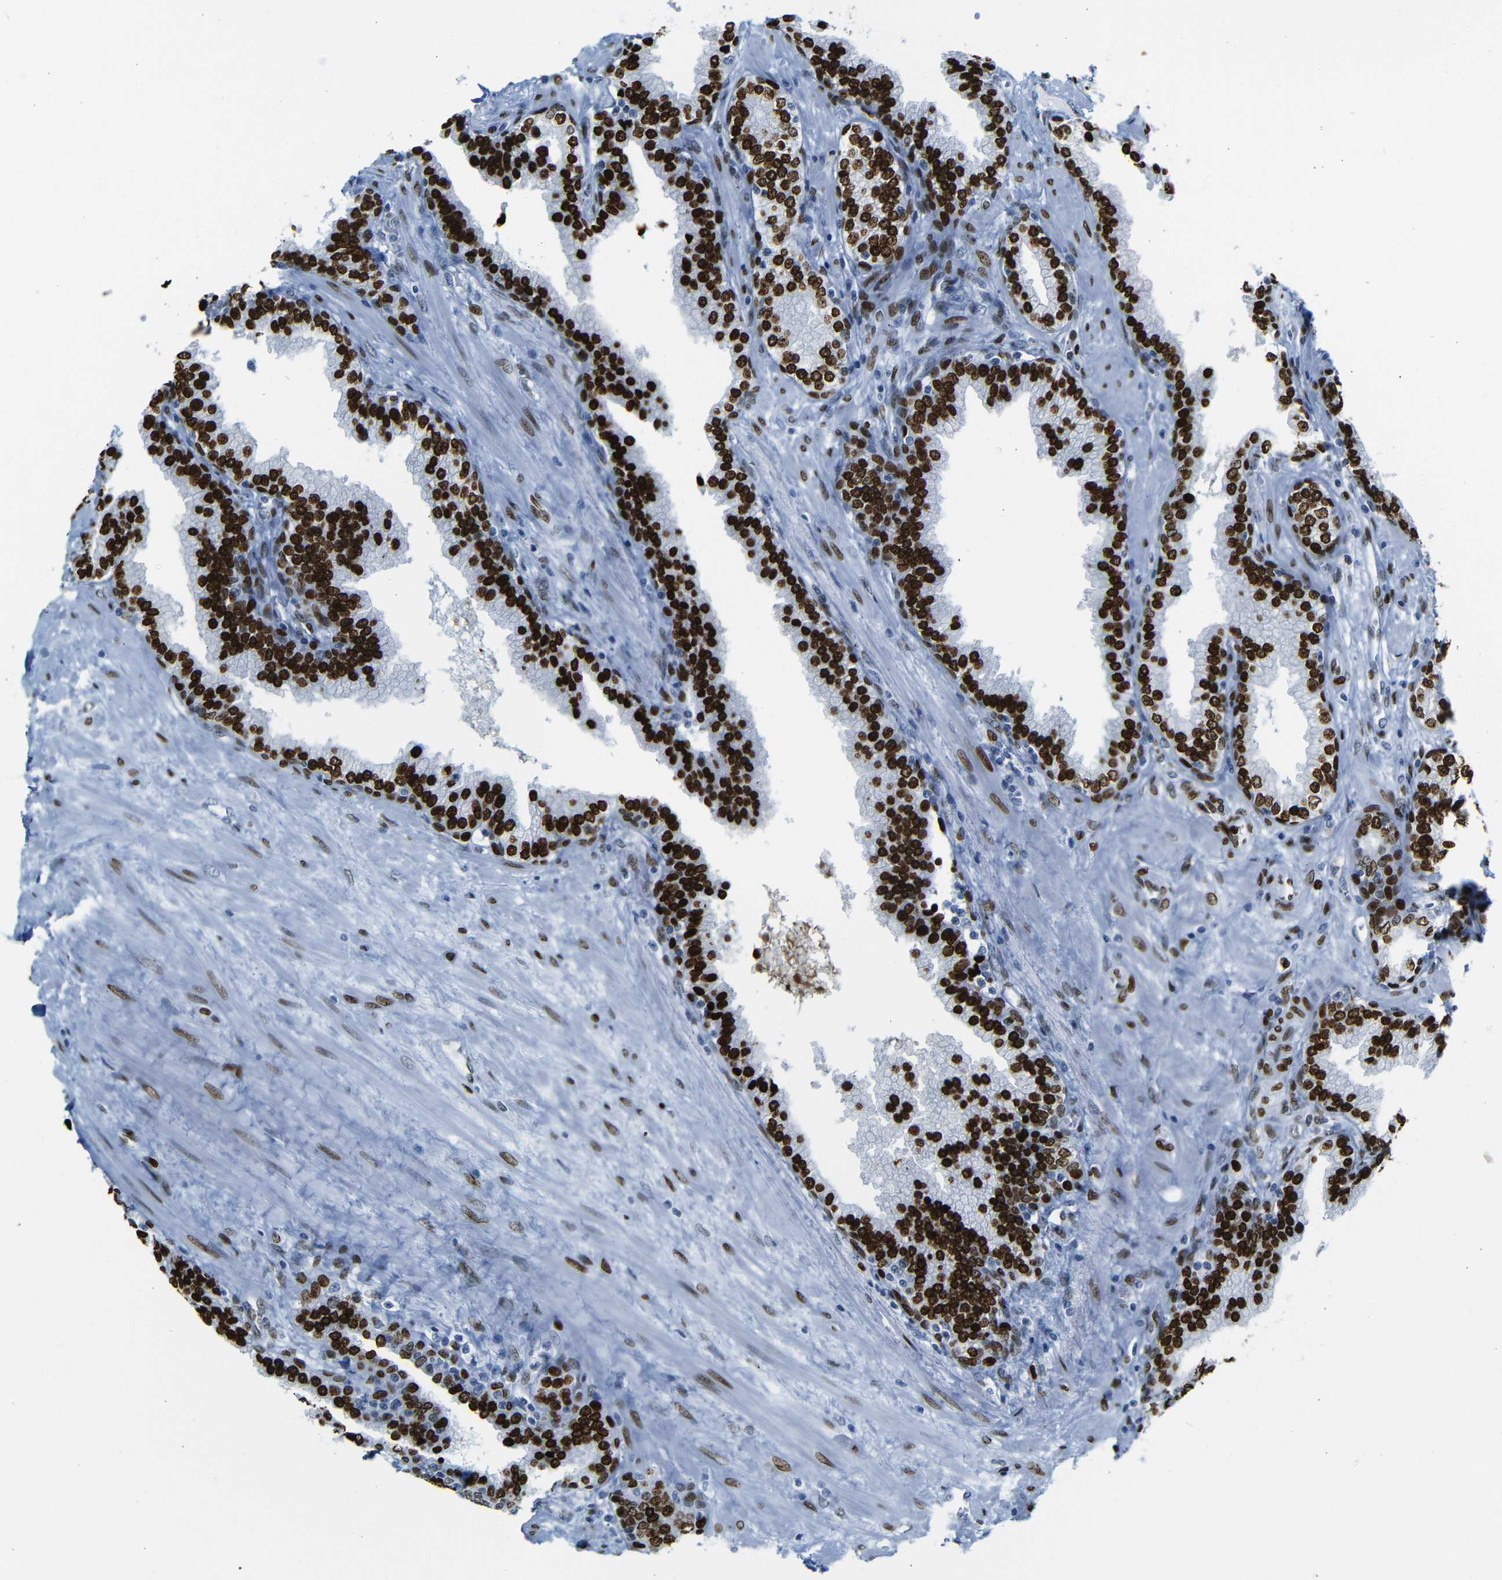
{"staining": {"intensity": "strong", "quantity": ">75%", "location": "nuclear"}, "tissue": "prostate", "cell_type": "Glandular cells", "image_type": "normal", "snomed": [{"axis": "morphology", "description": "Normal tissue, NOS"}, {"axis": "topography", "description": "Prostate"}], "caption": "IHC (DAB (3,3'-diaminobenzidine)) staining of benign human prostate reveals strong nuclear protein expression in about >75% of glandular cells. (DAB IHC with brightfield microscopy, high magnification).", "gene": "NPIPB15", "patient": {"sex": "male", "age": 51}}